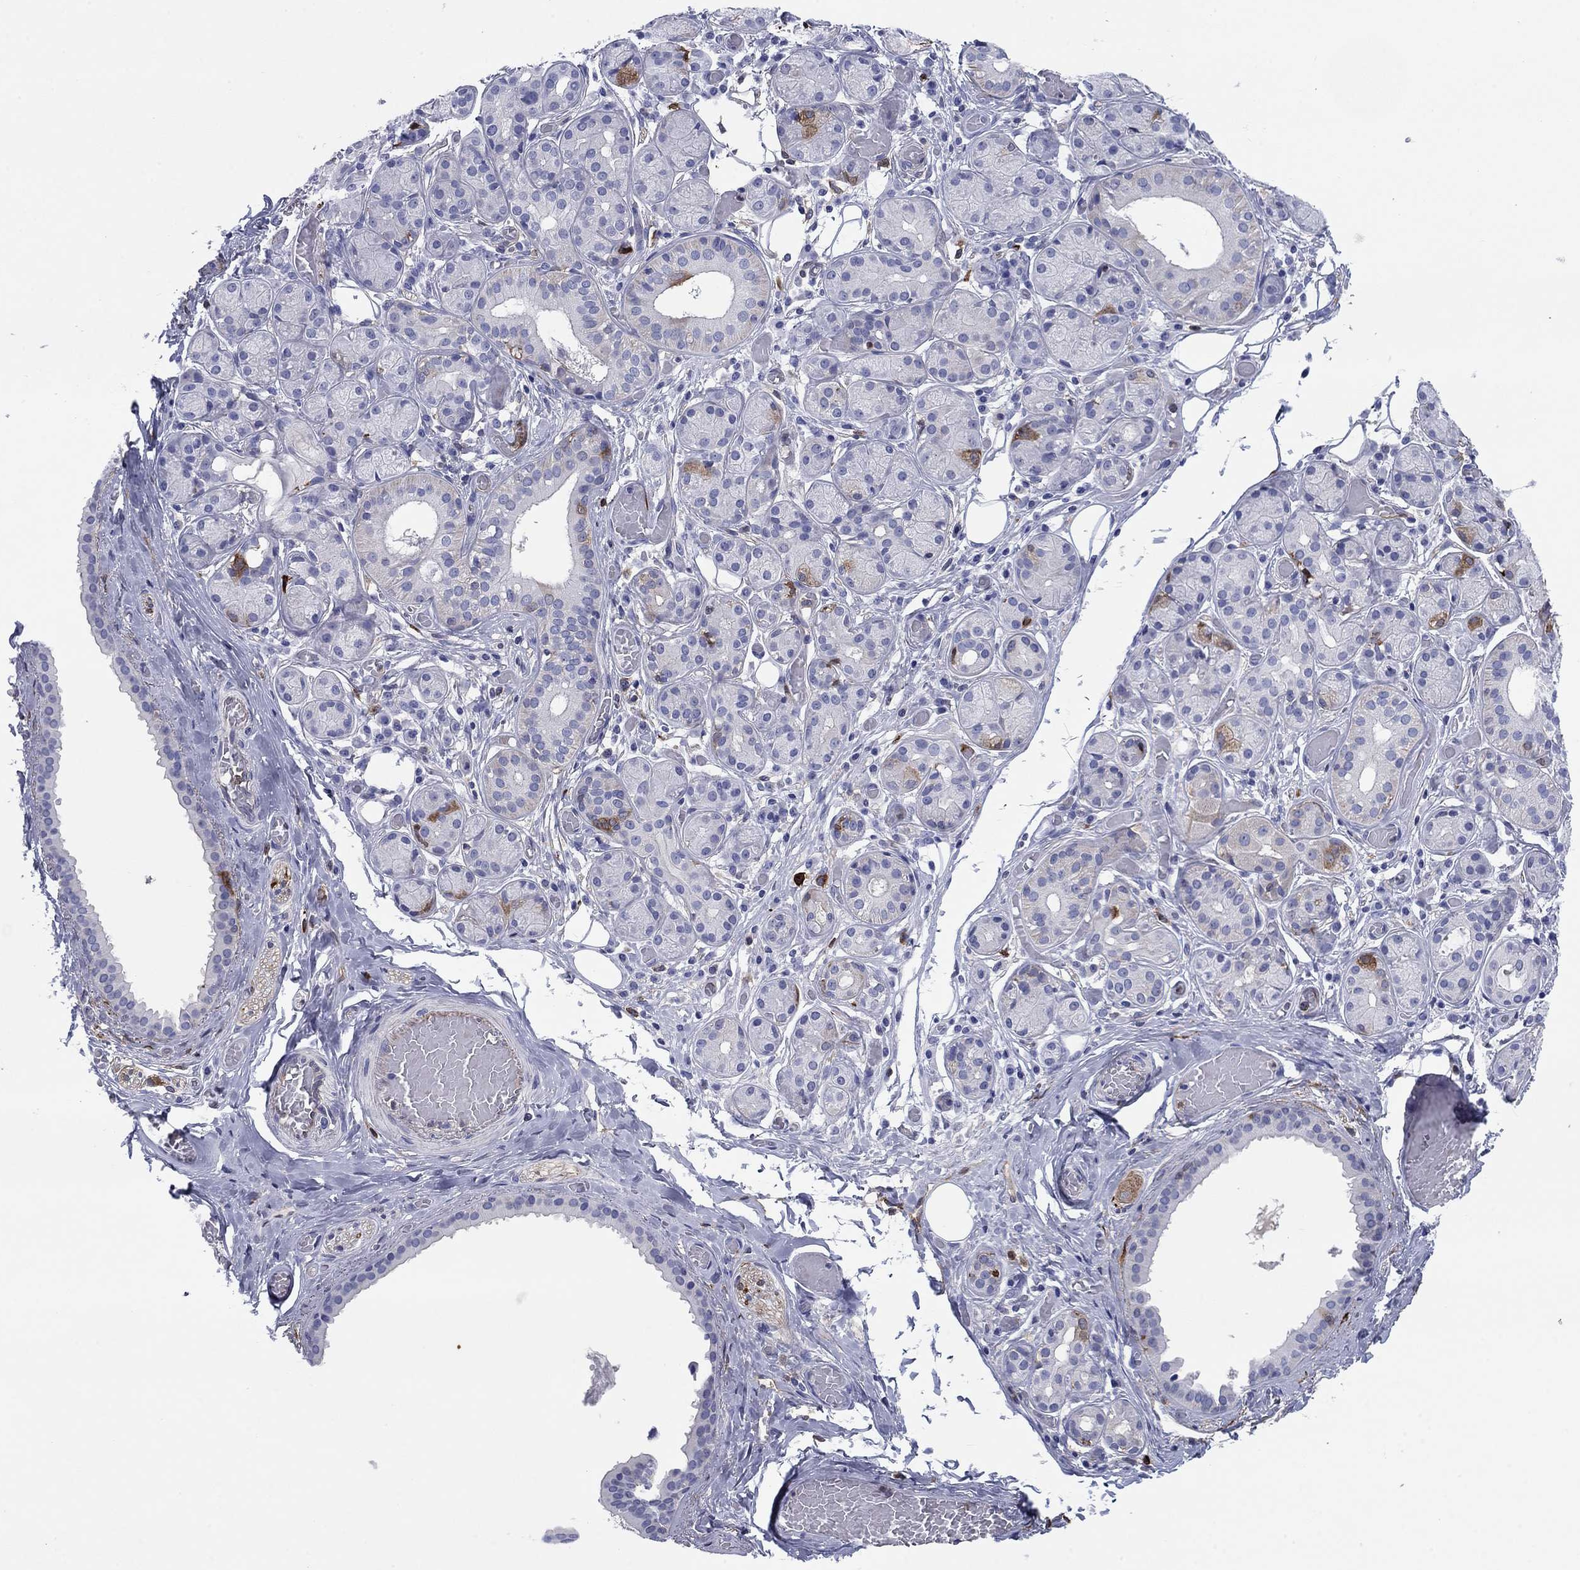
{"staining": {"intensity": "moderate", "quantity": "<25%", "location": "cytoplasmic/membranous"}, "tissue": "salivary gland", "cell_type": "Glandular cells", "image_type": "normal", "snomed": [{"axis": "morphology", "description": "Normal tissue, NOS"}, {"axis": "topography", "description": "Salivary gland"}, {"axis": "topography", "description": "Peripheral nerve tissue"}], "caption": "Immunohistochemical staining of benign human salivary gland exhibits <25% levels of moderate cytoplasmic/membranous protein positivity in about <25% of glandular cells. (brown staining indicates protein expression, while blue staining denotes nuclei).", "gene": "STMN1", "patient": {"sex": "male", "age": 71}}